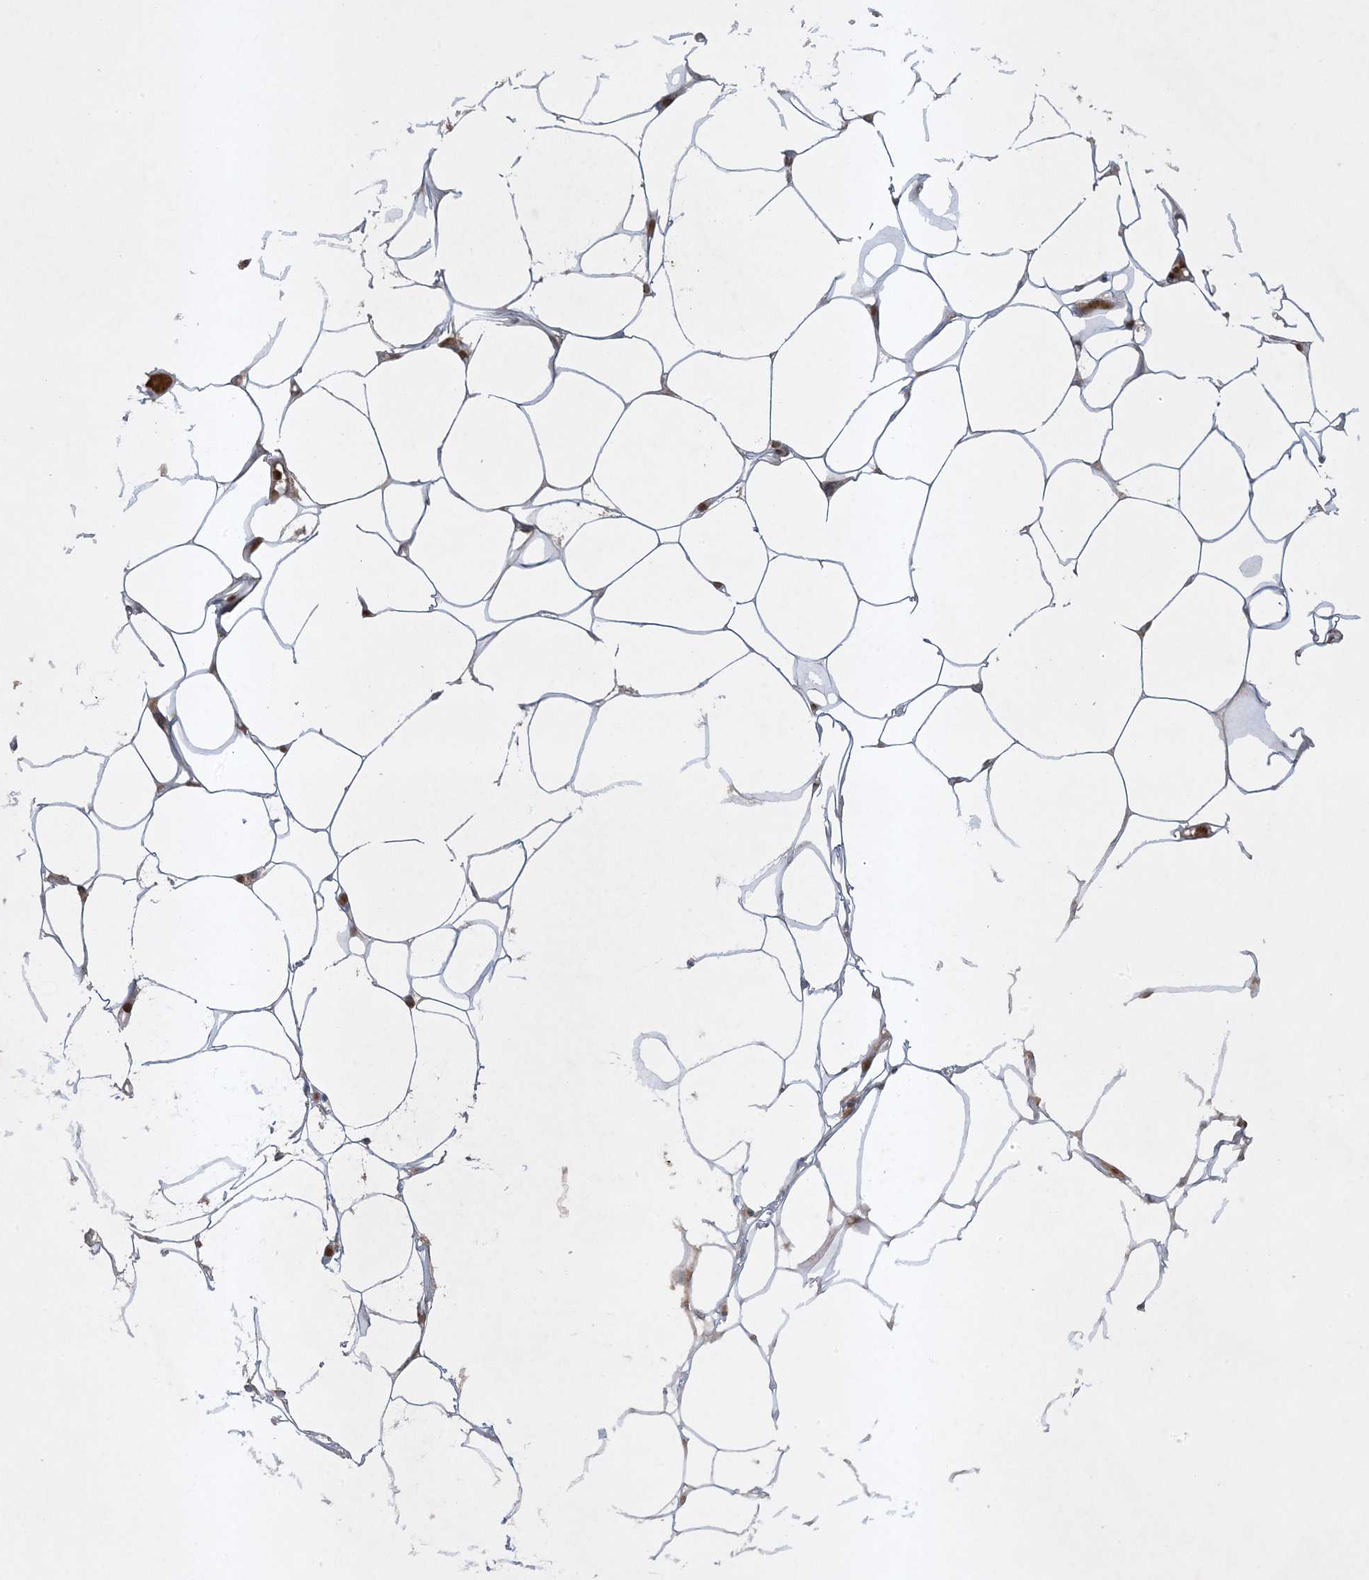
{"staining": {"intensity": "negative", "quantity": "none", "location": "none"}, "tissue": "adipose tissue", "cell_type": "Adipocytes", "image_type": "normal", "snomed": [{"axis": "morphology", "description": "Normal tissue, NOS"}, {"axis": "topography", "description": "Breast"}], "caption": "Protein analysis of unremarkable adipose tissue shows no significant positivity in adipocytes.", "gene": "FNDC1", "patient": {"sex": "female", "age": 23}}